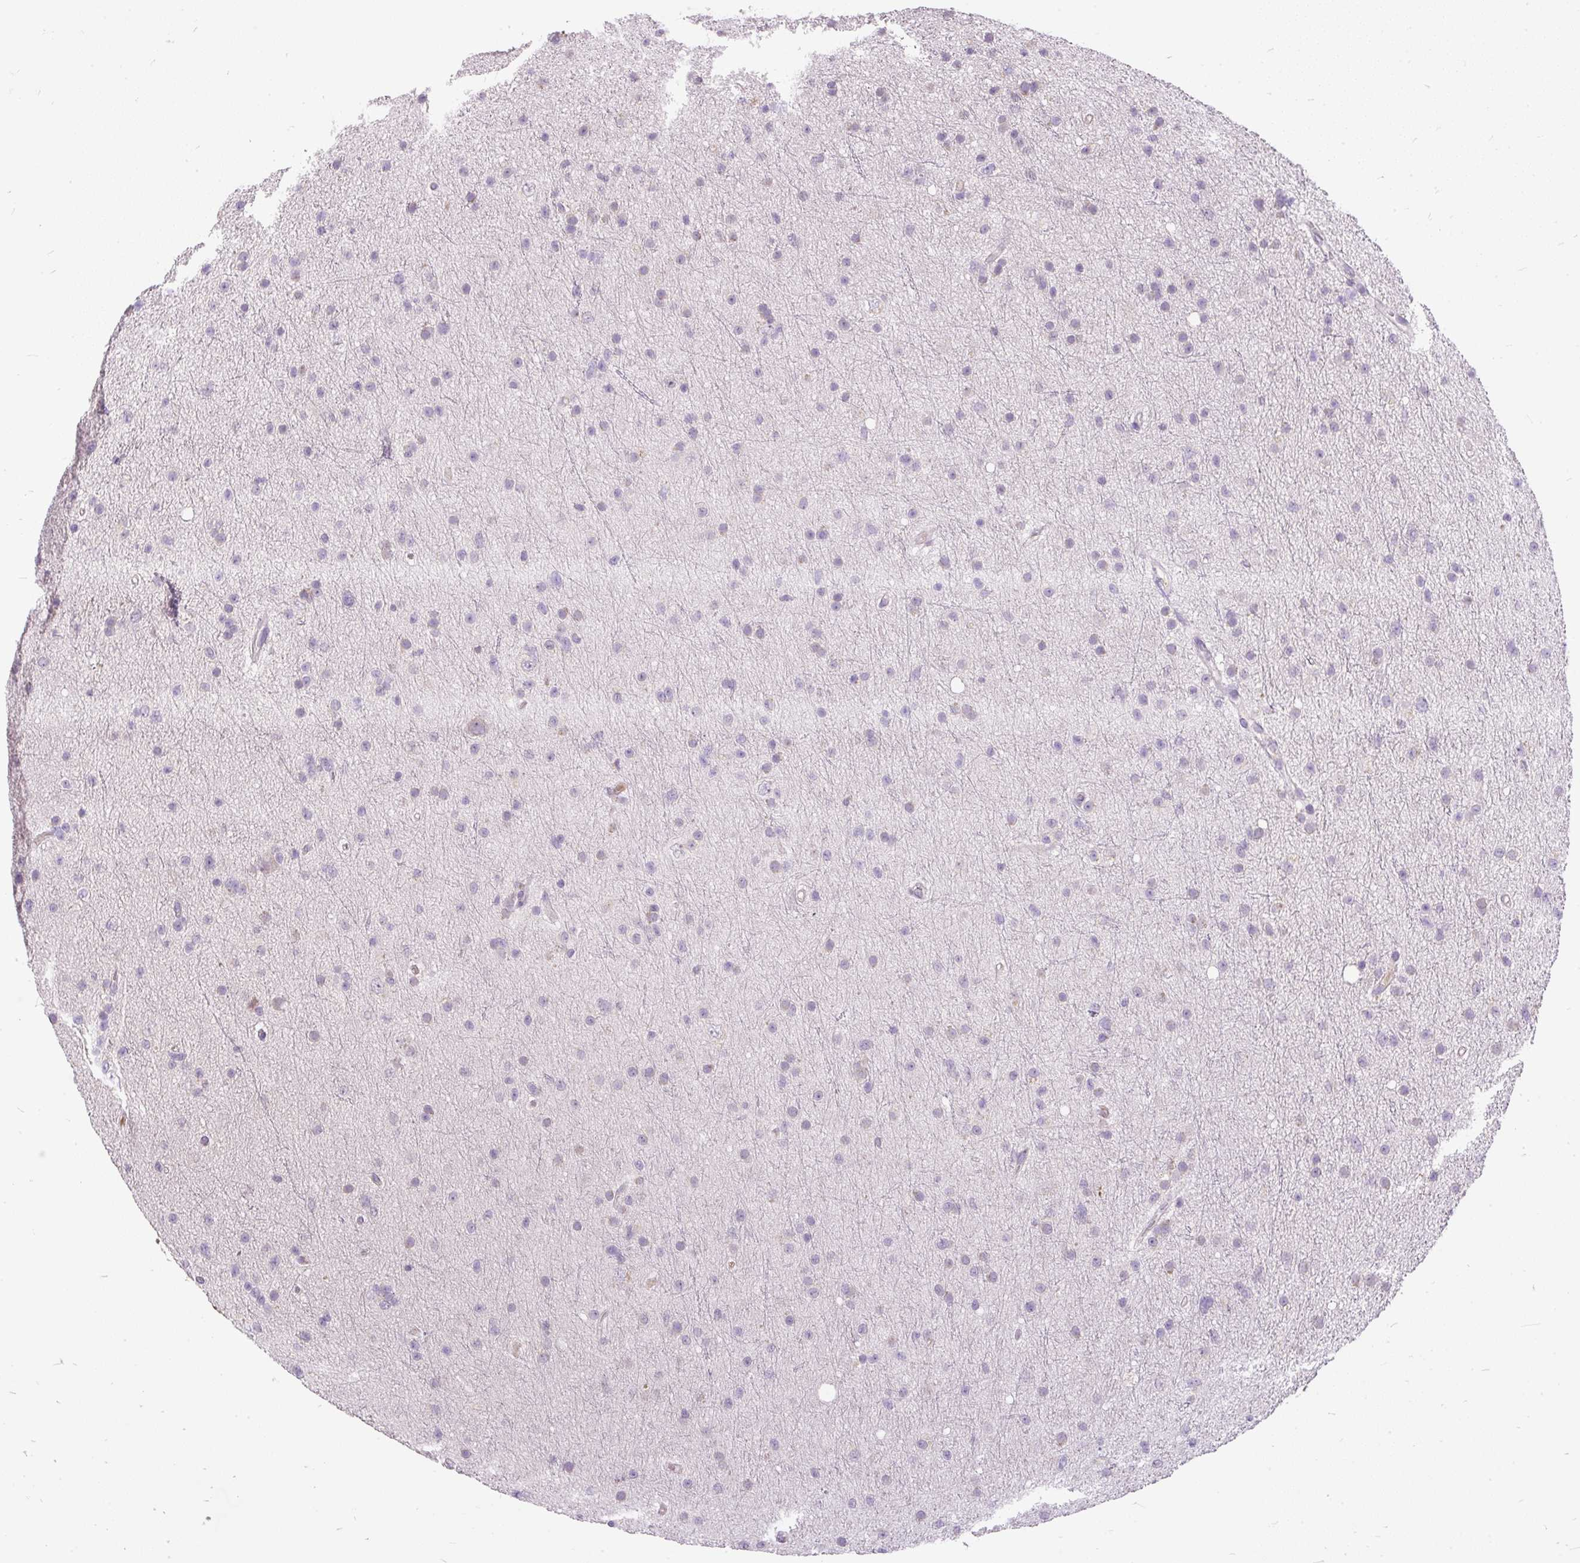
{"staining": {"intensity": "negative", "quantity": "none", "location": "none"}, "tissue": "glioma", "cell_type": "Tumor cells", "image_type": "cancer", "snomed": [{"axis": "morphology", "description": "Glioma, malignant, Low grade"}, {"axis": "topography", "description": "Cerebral cortex"}], "caption": "This histopathology image is of malignant glioma (low-grade) stained with IHC to label a protein in brown with the nuclei are counter-stained blue. There is no positivity in tumor cells. (Brightfield microscopy of DAB (3,3'-diaminobenzidine) immunohistochemistry (IHC) at high magnification).", "gene": "KRTAP20-3", "patient": {"sex": "female", "age": 39}}